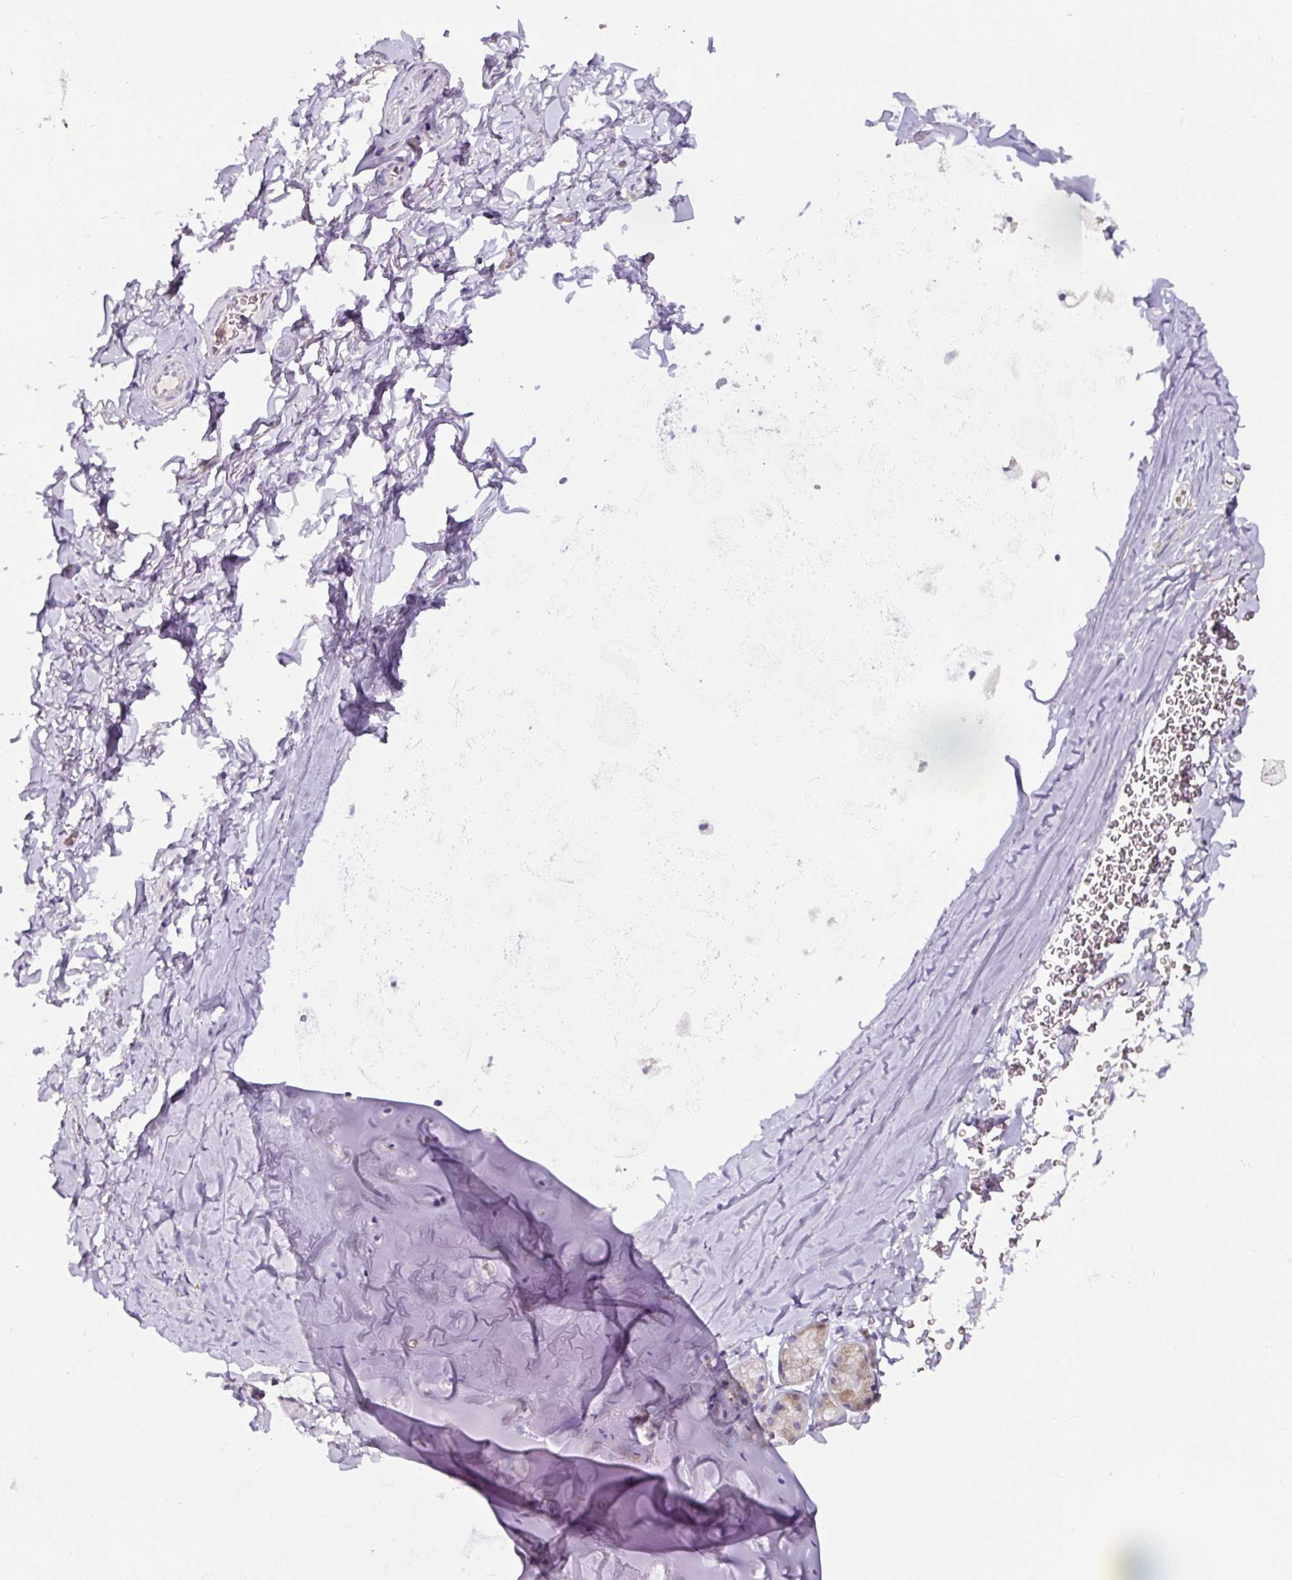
{"staining": {"intensity": "negative", "quantity": "none", "location": "none"}, "tissue": "adipose tissue", "cell_type": "Adipocytes", "image_type": "normal", "snomed": [{"axis": "morphology", "description": "Normal tissue, NOS"}, {"axis": "topography", "description": "Cartilage tissue"}, {"axis": "topography", "description": "Bronchus"}, {"axis": "topography", "description": "Peripheral nerve tissue"}], "caption": "Immunohistochemical staining of unremarkable human adipose tissue shows no significant expression in adipocytes. (Stains: DAB (3,3'-diaminobenzidine) IHC with hematoxylin counter stain, Microscopy: brightfield microscopy at high magnification).", "gene": "HPS4", "patient": {"sex": "male", "age": 67}}